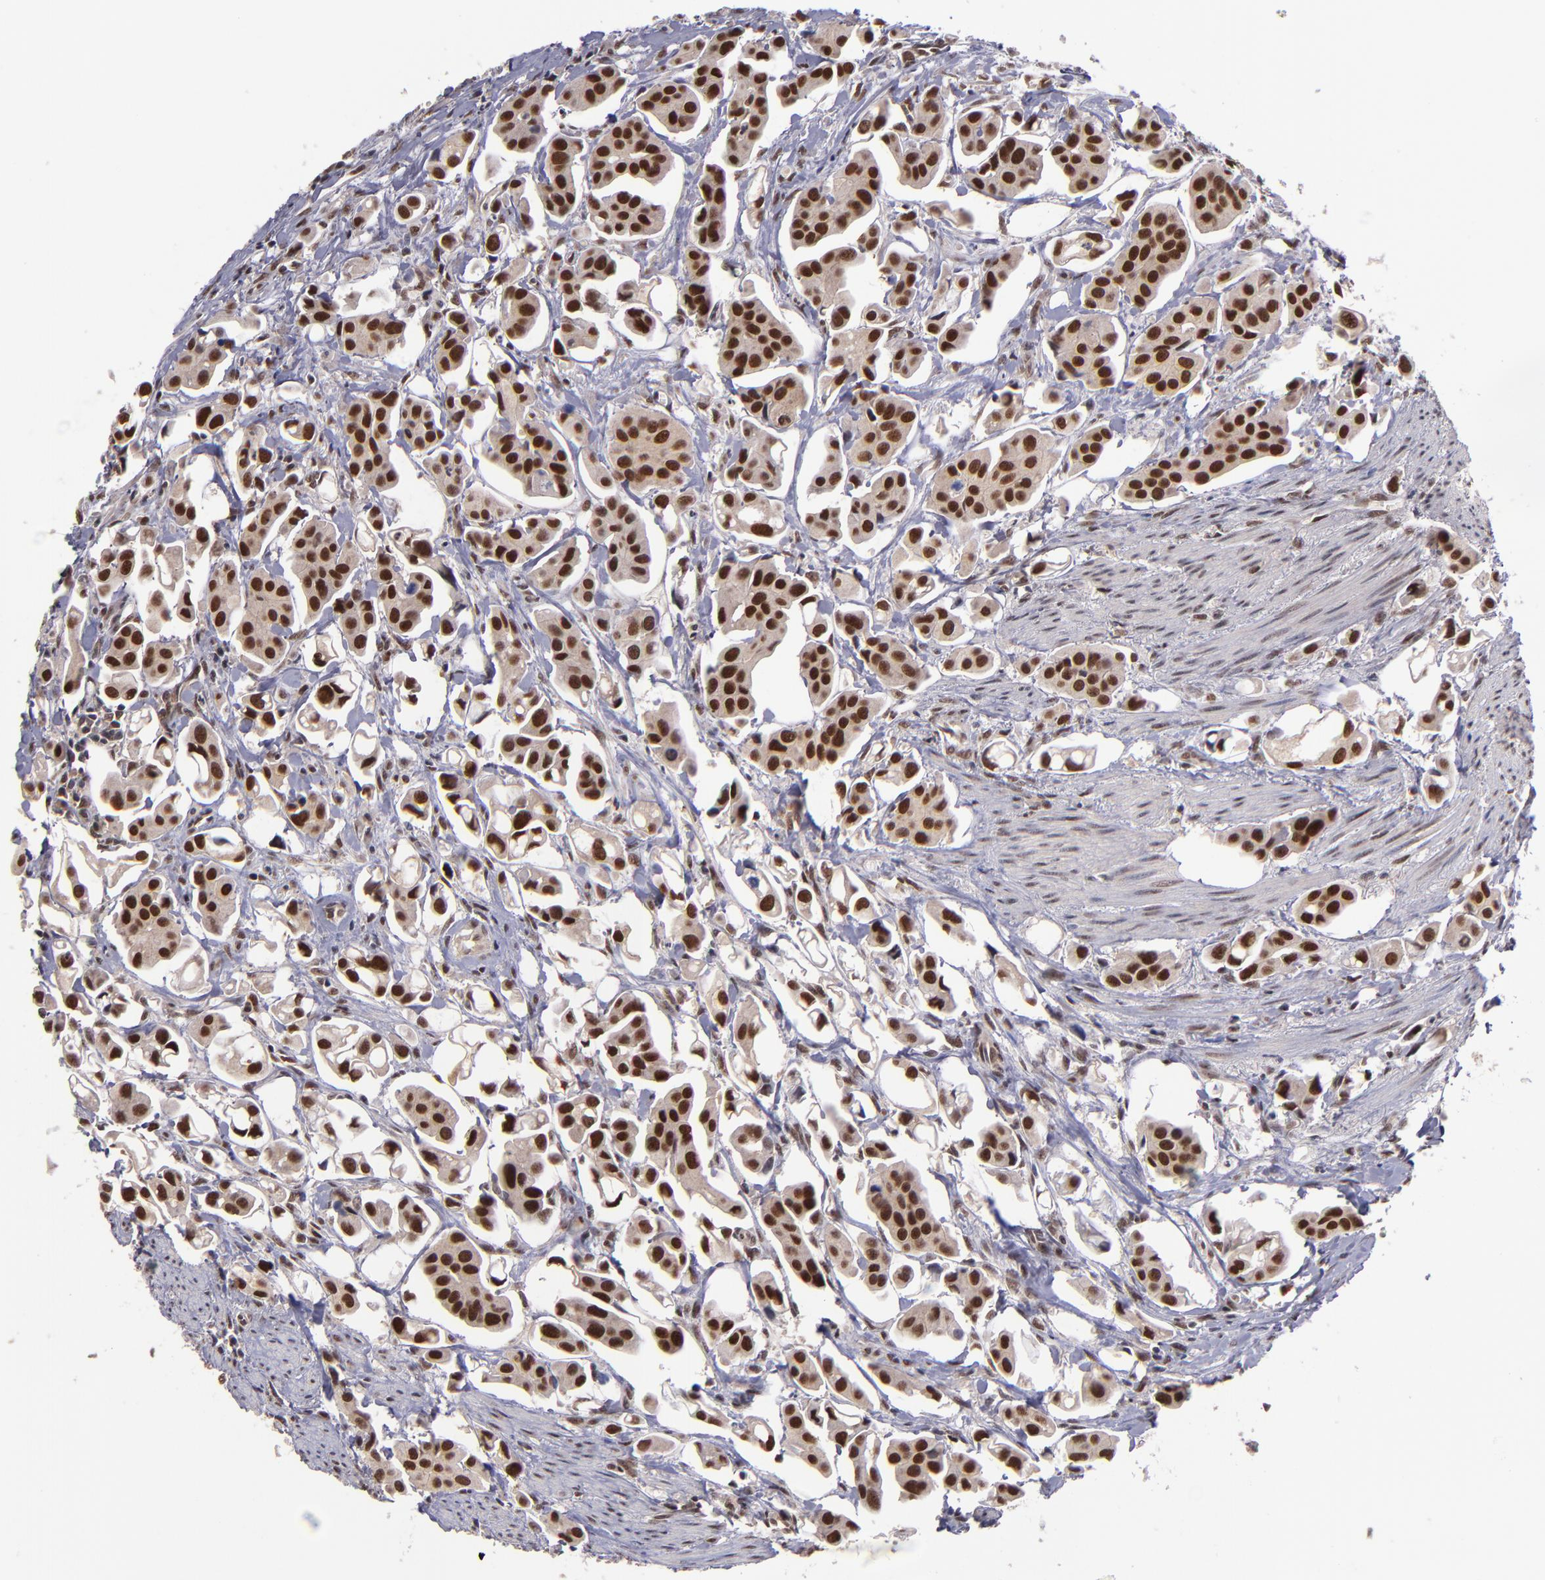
{"staining": {"intensity": "strong", "quantity": ">75%", "location": "nuclear"}, "tissue": "urothelial cancer", "cell_type": "Tumor cells", "image_type": "cancer", "snomed": [{"axis": "morphology", "description": "Urothelial carcinoma, High grade"}, {"axis": "topography", "description": "Urinary bladder"}], "caption": "About >75% of tumor cells in high-grade urothelial carcinoma demonstrate strong nuclear protein positivity as visualized by brown immunohistochemical staining.", "gene": "EP300", "patient": {"sex": "male", "age": 66}}